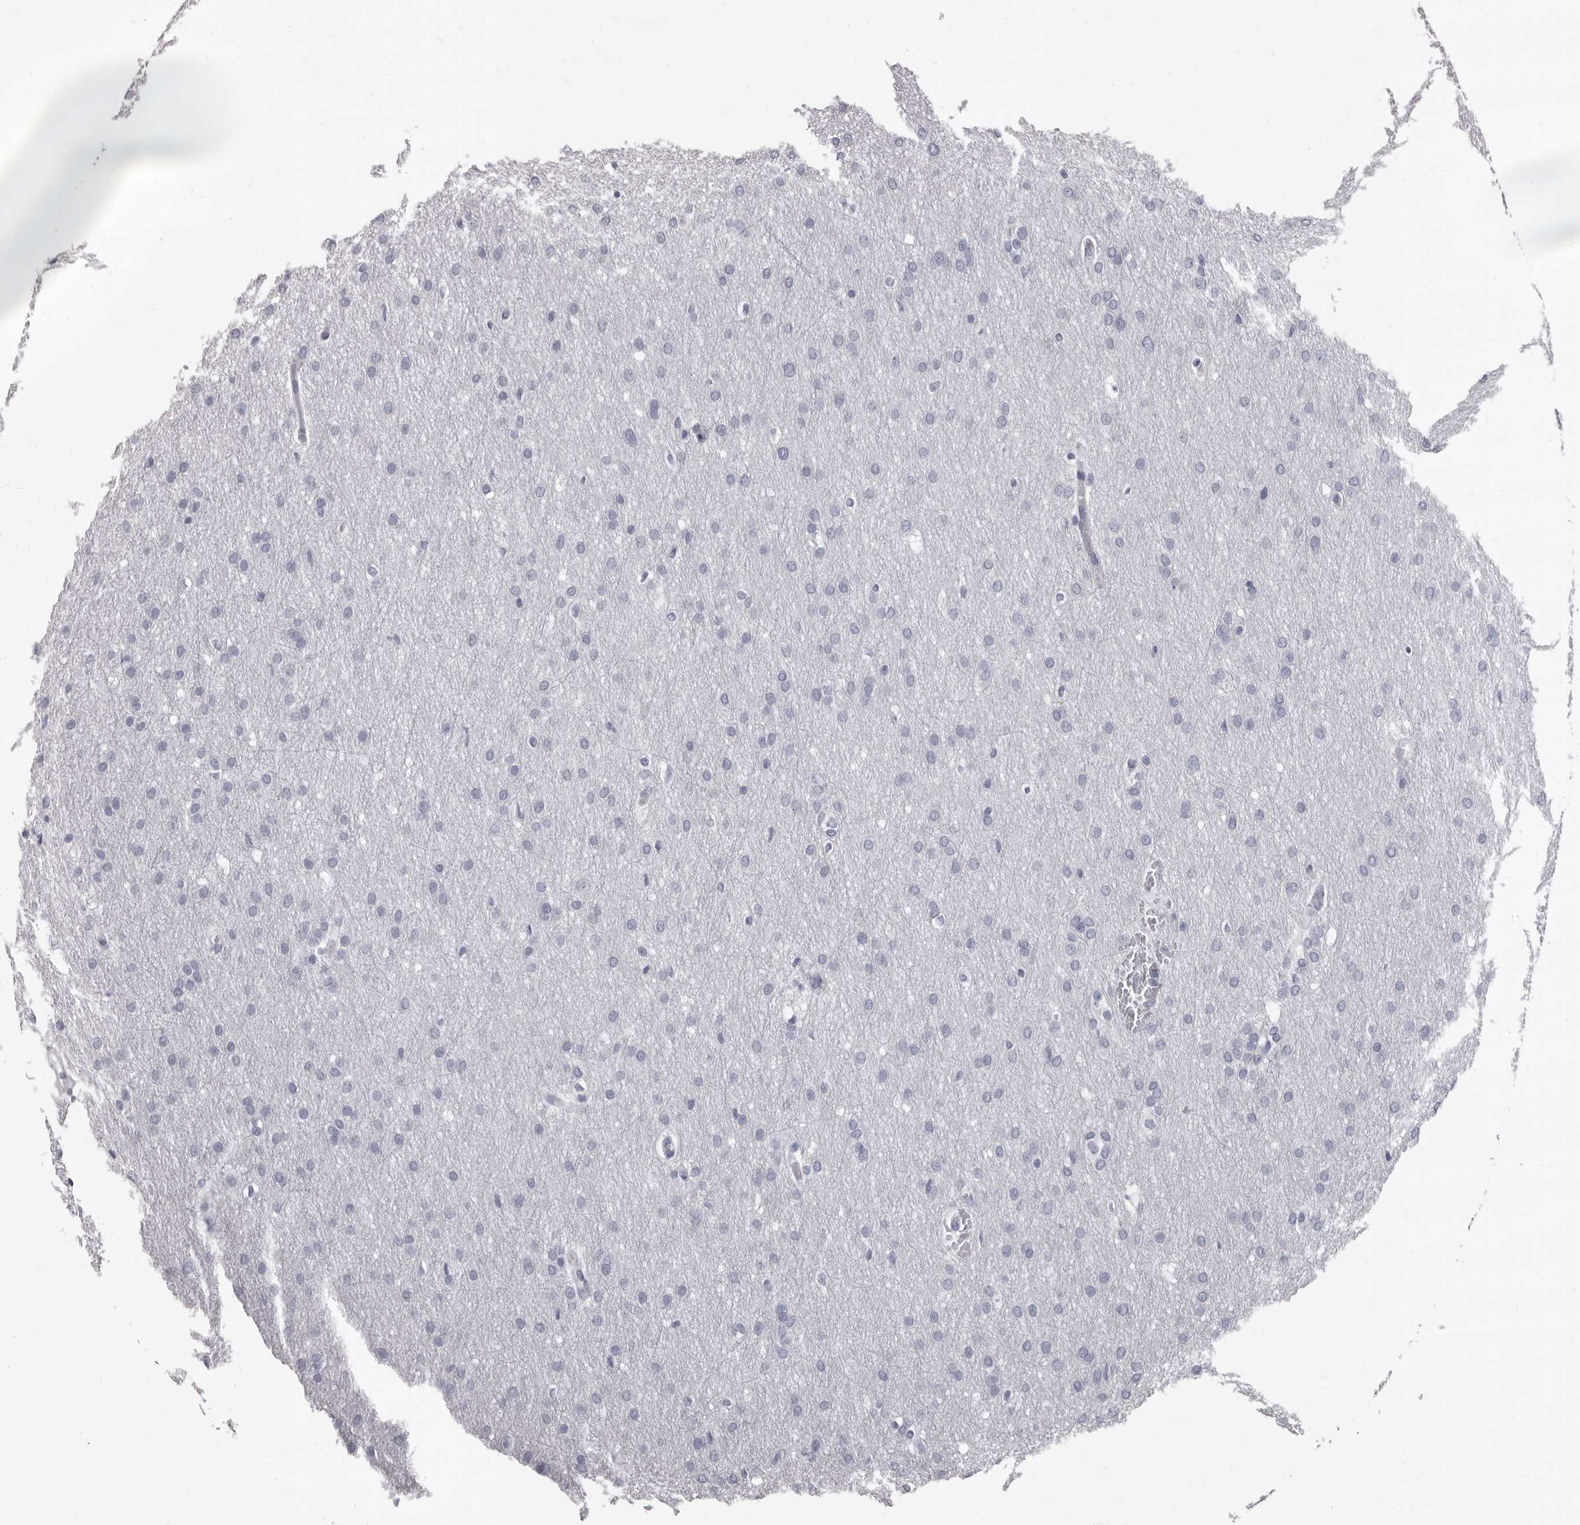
{"staining": {"intensity": "negative", "quantity": "none", "location": "none"}, "tissue": "glioma", "cell_type": "Tumor cells", "image_type": "cancer", "snomed": [{"axis": "morphology", "description": "Glioma, malignant, Low grade"}, {"axis": "topography", "description": "Brain"}], "caption": "Tumor cells show no significant protein expression in low-grade glioma (malignant).", "gene": "GZMH", "patient": {"sex": "female", "age": 37}}